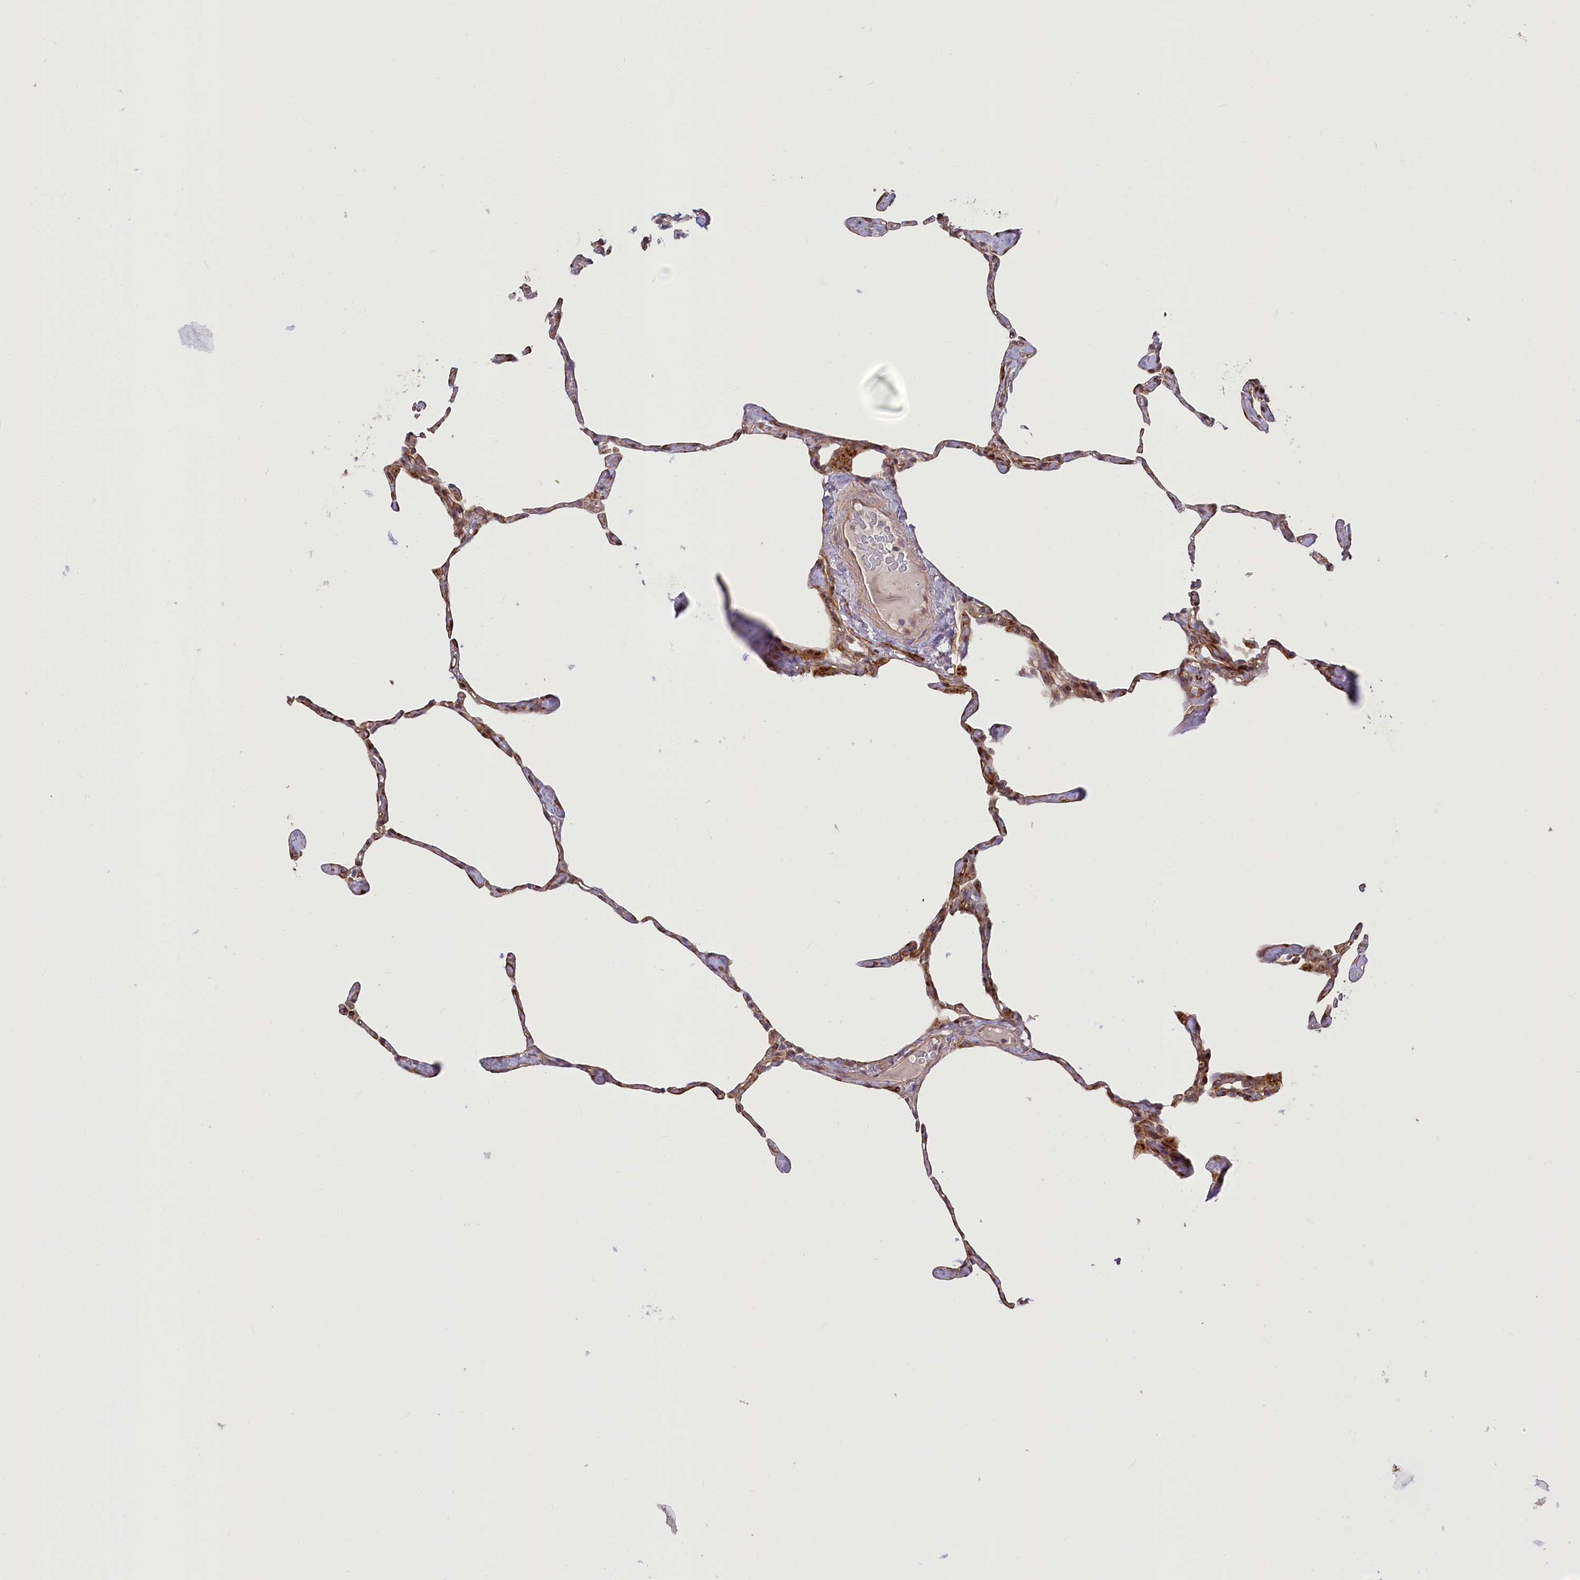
{"staining": {"intensity": "moderate", "quantity": ">75%", "location": "cytoplasmic/membranous"}, "tissue": "lung", "cell_type": "Alveolar cells", "image_type": "normal", "snomed": [{"axis": "morphology", "description": "Normal tissue, NOS"}, {"axis": "topography", "description": "Lung"}], "caption": "The image reveals a brown stain indicating the presence of a protein in the cytoplasmic/membranous of alveolar cells in lung.", "gene": "CEP70", "patient": {"sex": "male", "age": 65}}